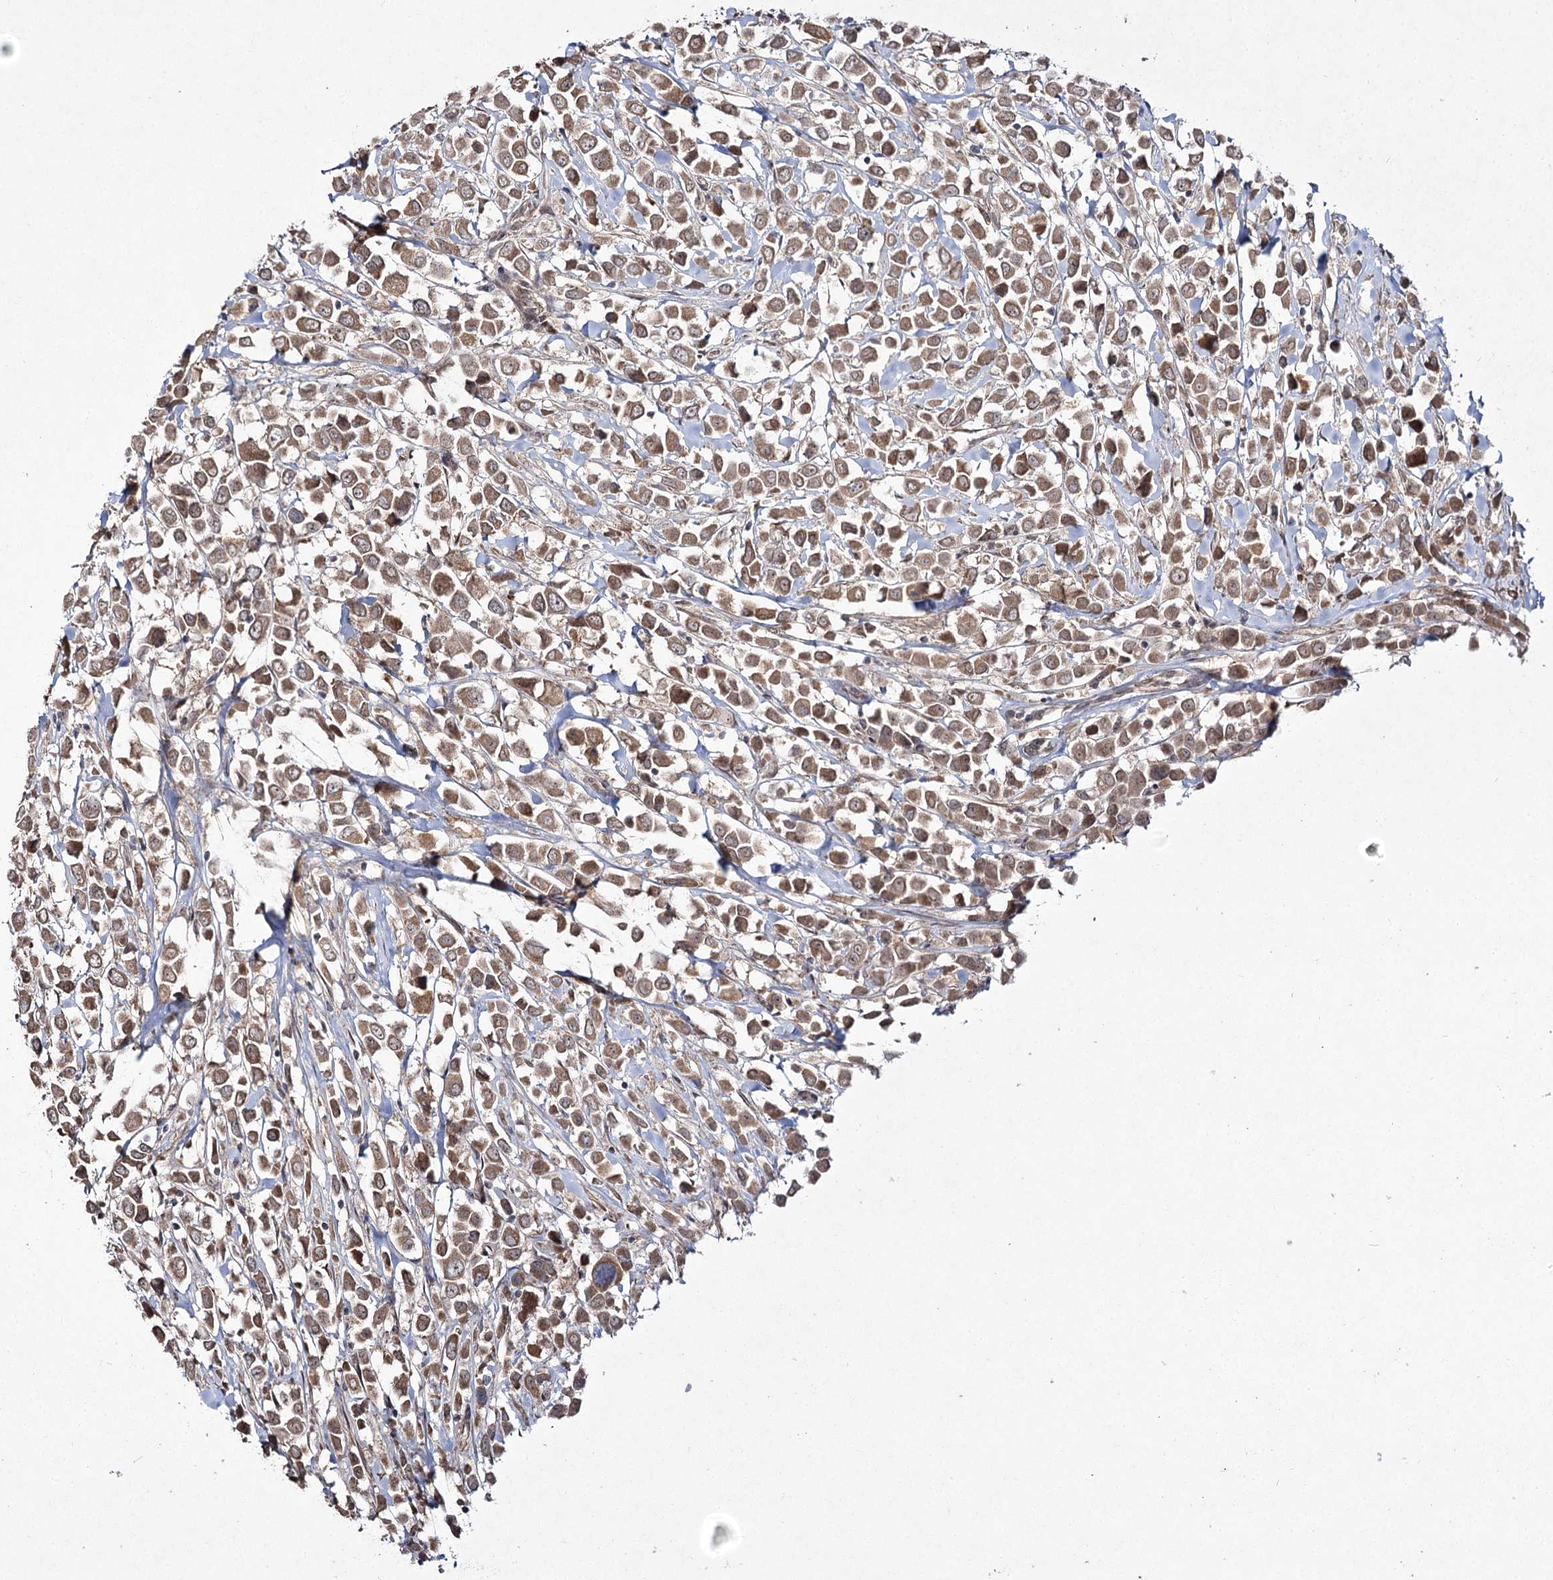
{"staining": {"intensity": "moderate", "quantity": ">75%", "location": "cytoplasmic/membranous"}, "tissue": "breast cancer", "cell_type": "Tumor cells", "image_type": "cancer", "snomed": [{"axis": "morphology", "description": "Duct carcinoma"}, {"axis": "topography", "description": "Breast"}], "caption": "Moderate cytoplasmic/membranous expression is present in approximately >75% of tumor cells in breast invasive ductal carcinoma.", "gene": "TRNT1", "patient": {"sex": "female", "age": 61}}